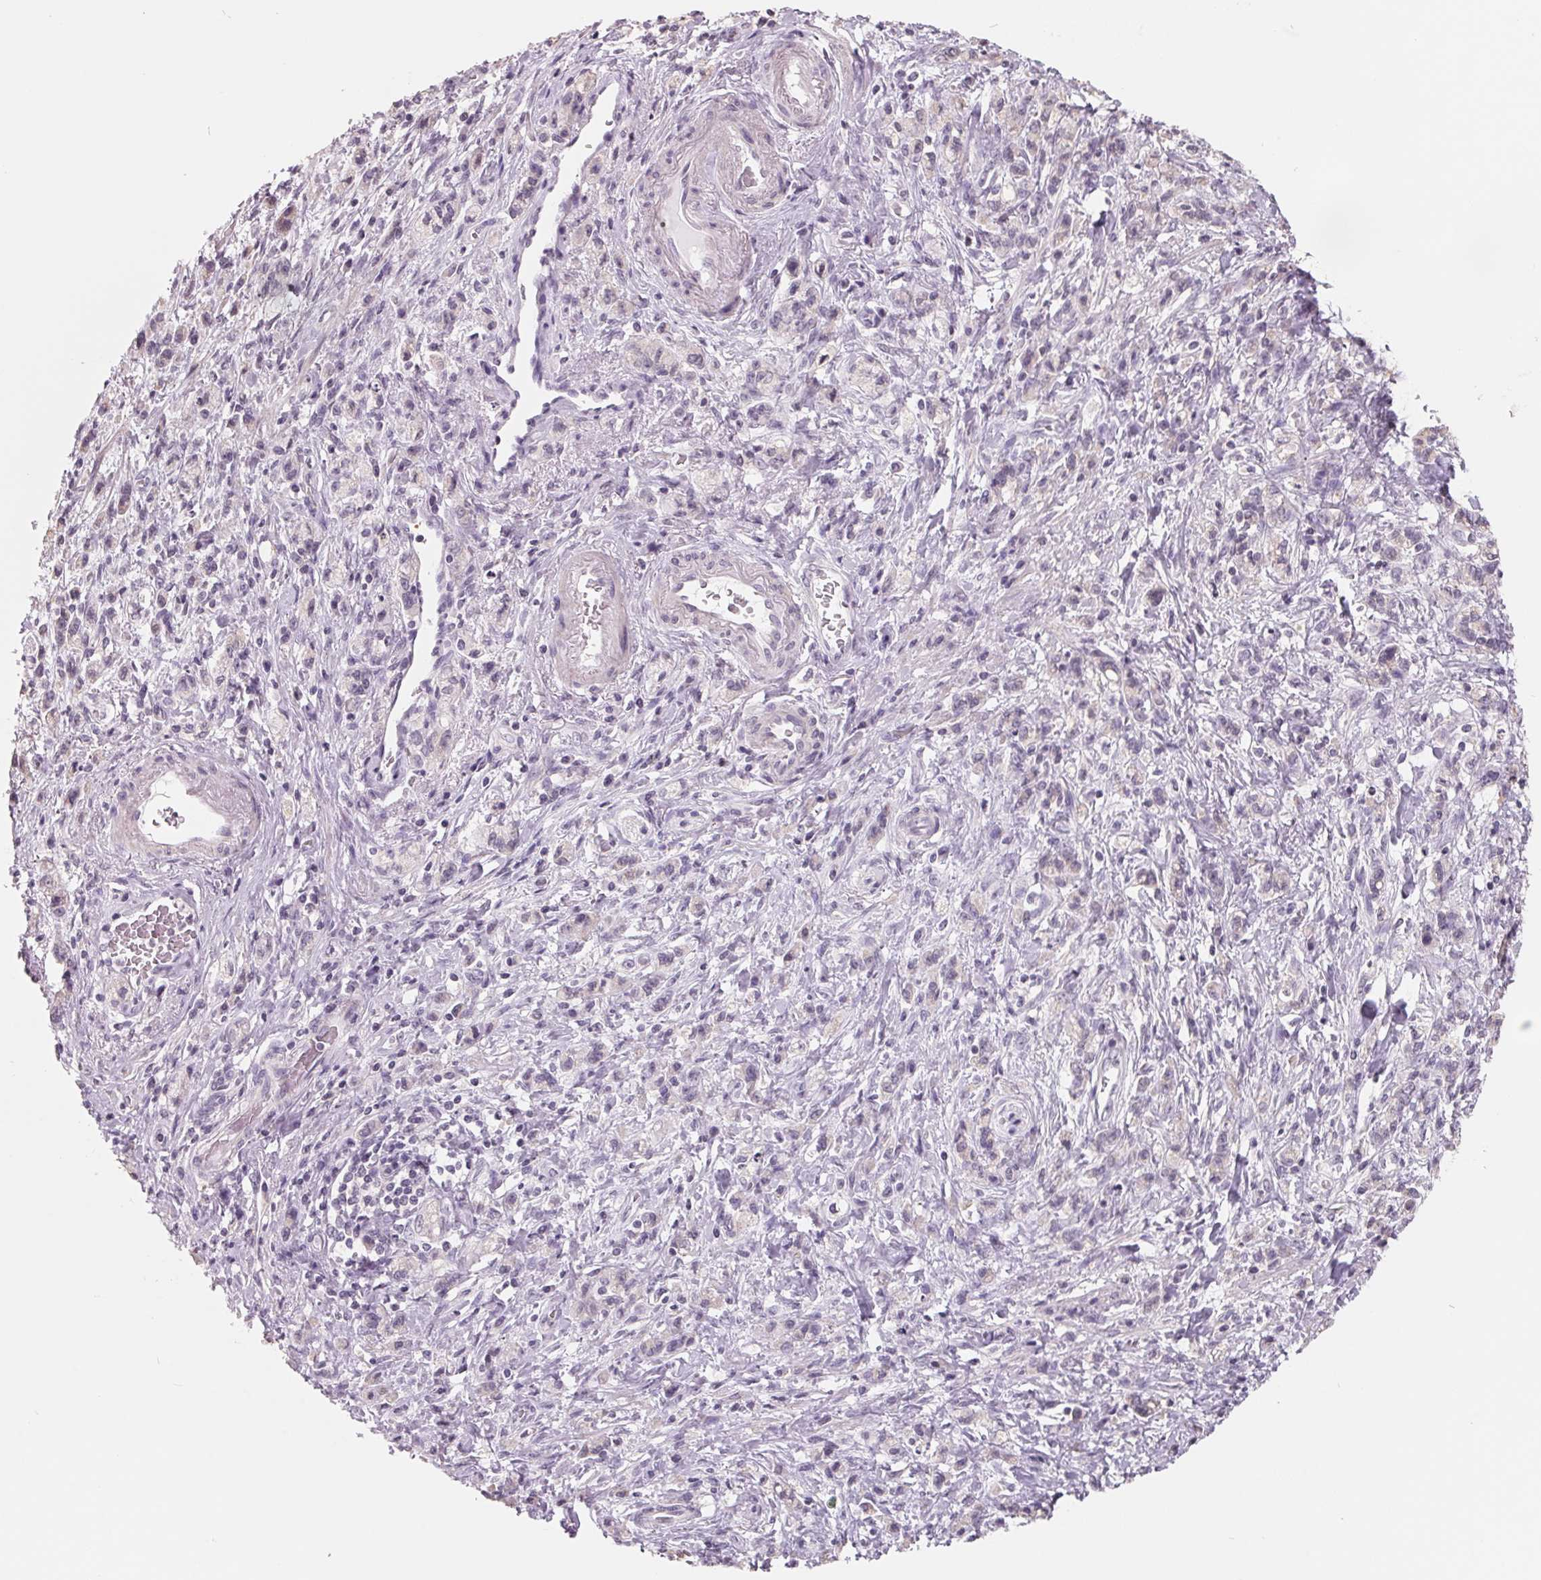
{"staining": {"intensity": "negative", "quantity": "none", "location": "none"}, "tissue": "stomach cancer", "cell_type": "Tumor cells", "image_type": "cancer", "snomed": [{"axis": "morphology", "description": "Adenocarcinoma, NOS"}, {"axis": "topography", "description": "Stomach"}], "caption": "High power microscopy histopathology image of an immunohistochemistry image of stomach cancer, revealing no significant positivity in tumor cells. (DAB (3,3'-diaminobenzidine) immunohistochemistry visualized using brightfield microscopy, high magnification).", "gene": "FTCD", "patient": {"sex": "male", "age": 77}}